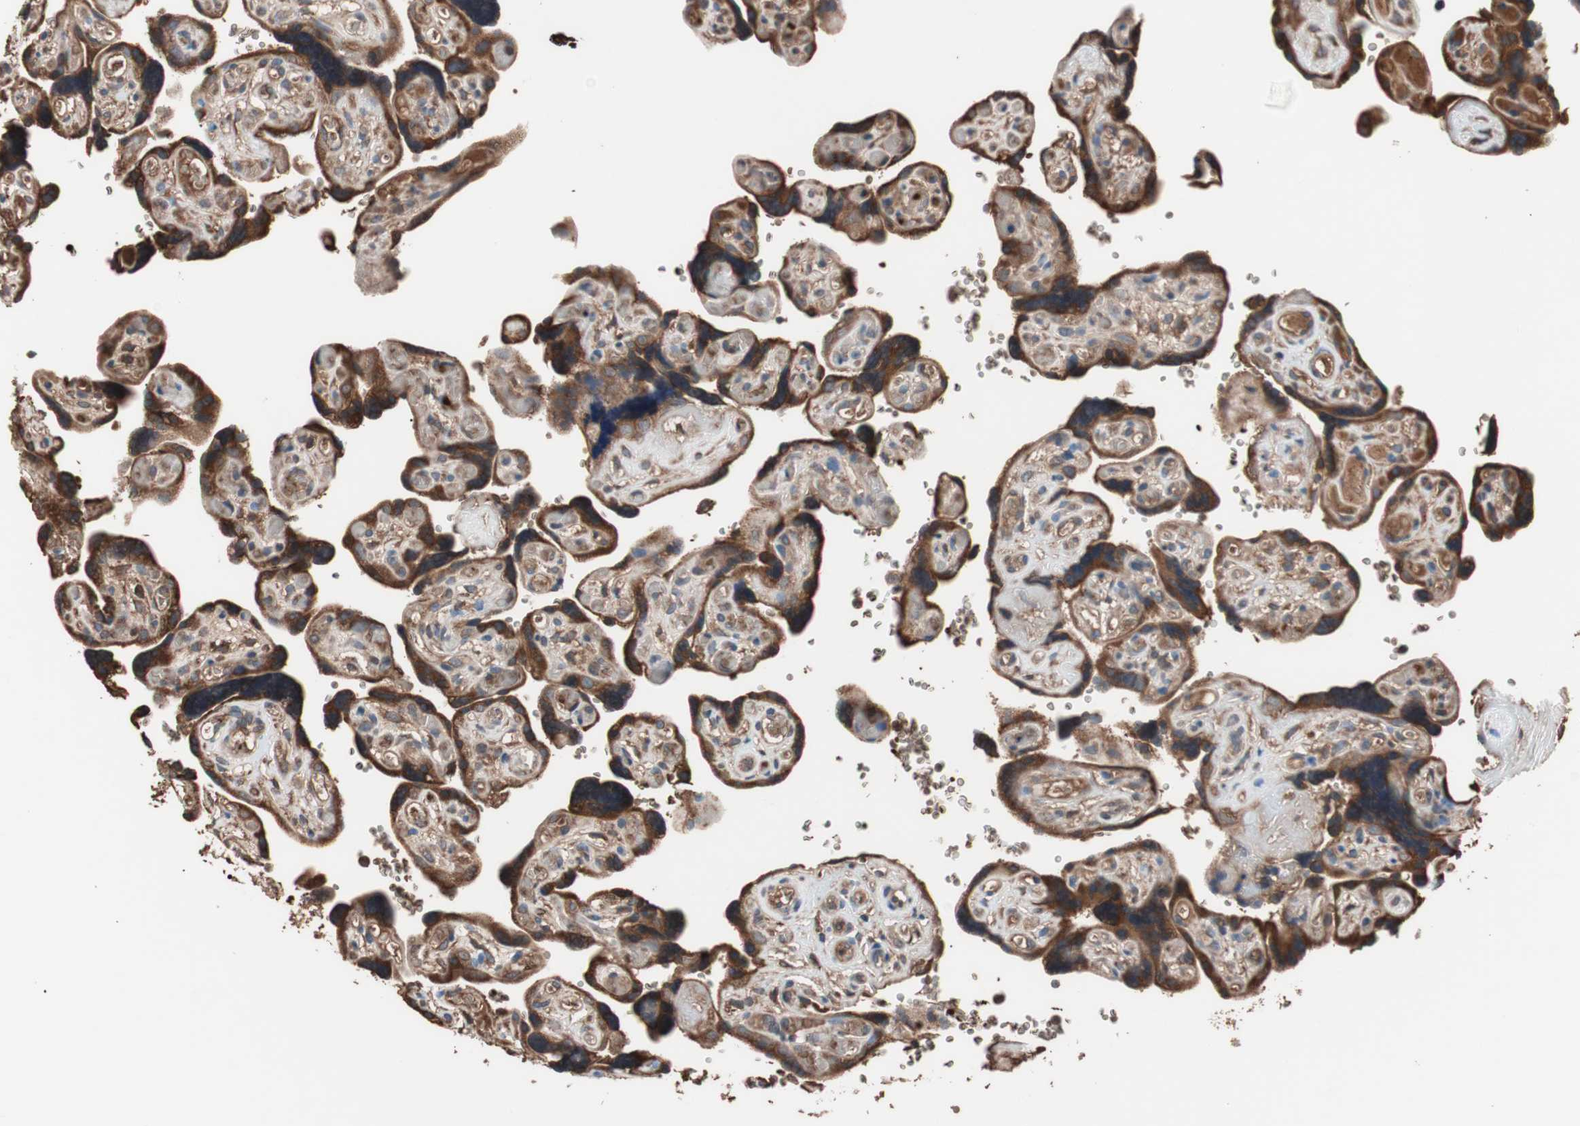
{"staining": {"intensity": "strong", "quantity": ">75%", "location": "cytoplasmic/membranous"}, "tissue": "placenta", "cell_type": "Trophoblastic cells", "image_type": "normal", "snomed": [{"axis": "morphology", "description": "Normal tissue, NOS"}, {"axis": "topography", "description": "Placenta"}], "caption": "Placenta was stained to show a protein in brown. There is high levels of strong cytoplasmic/membranous staining in approximately >75% of trophoblastic cells. The staining was performed using DAB (3,3'-diaminobenzidine) to visualize the protein expression in brown, while the nuclei were stained in blue with hematoxylin (Magnification: 20x).", "gene": "GLYCTK", "patient": {"sex": "female", "age": 30}}